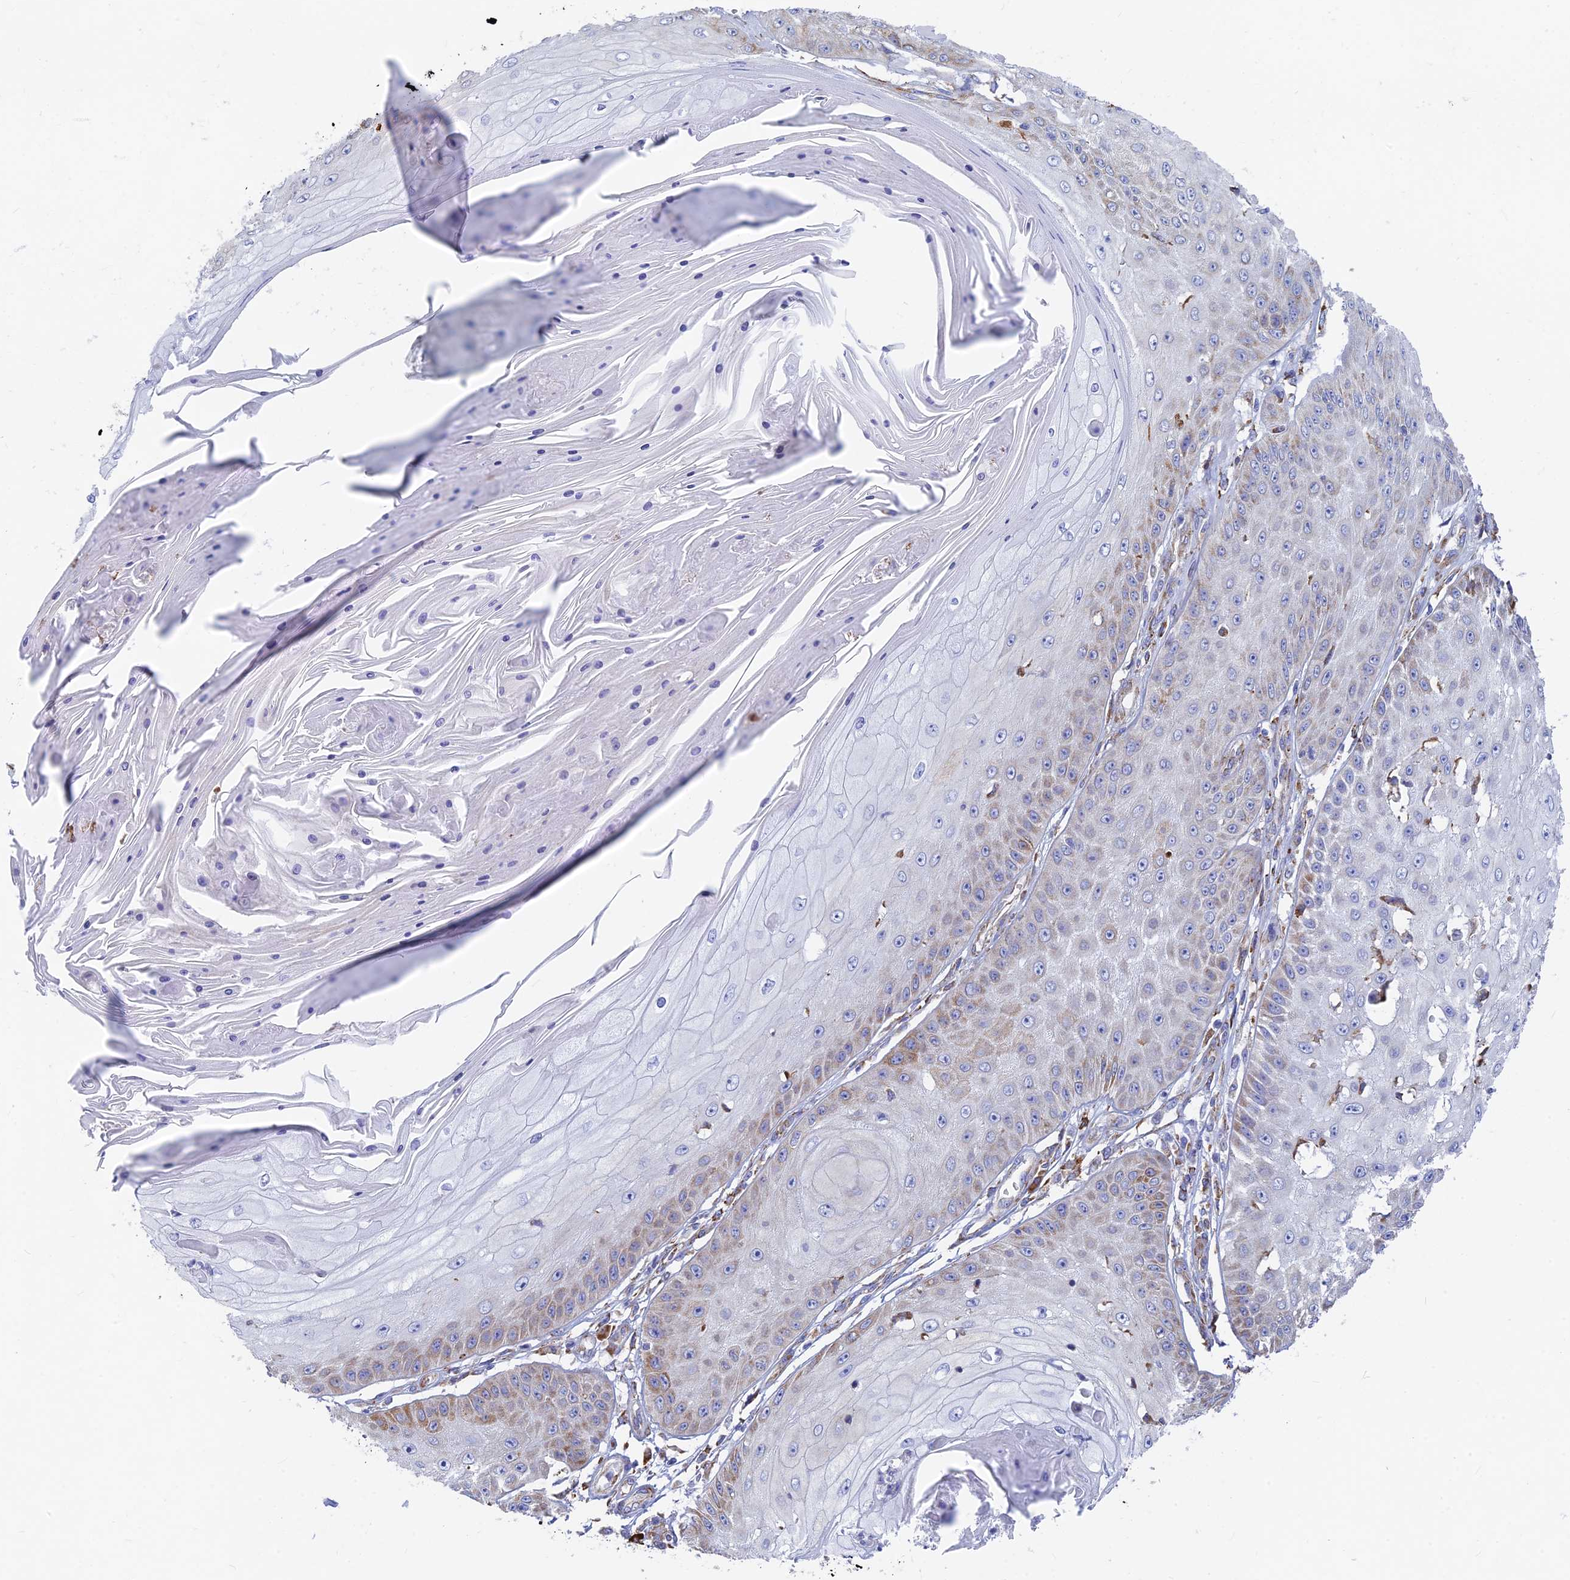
{"staining": {"intensity": "weak", "quantity": "25%-75%", "location": "cytoplasmic/membranous"}, "tissue": "skin cancer", "cell_type": "Tumor cells", "image_type": "cancer", "snomed": [{"axis": "morphology", "description": "Squamous cell carcinoma, NOS"}, {"axis": "topography", "description": "Skin"}], "caption": "Immunohistochemistry staining of skin cancer, which displays low levels of weak cytoplasmic/membranous expression in about 25%-75% of tumor cells indicating weak cytoplasmic/membranous protein positivity. The staining was performed using DAB (3,3'-diaminobenzidine) (brown) for protein detection and nuclei were counterstained in hematoxylin (blue).", "gene": "WDR35", "patient": {"sex": "male", "age": 70}}